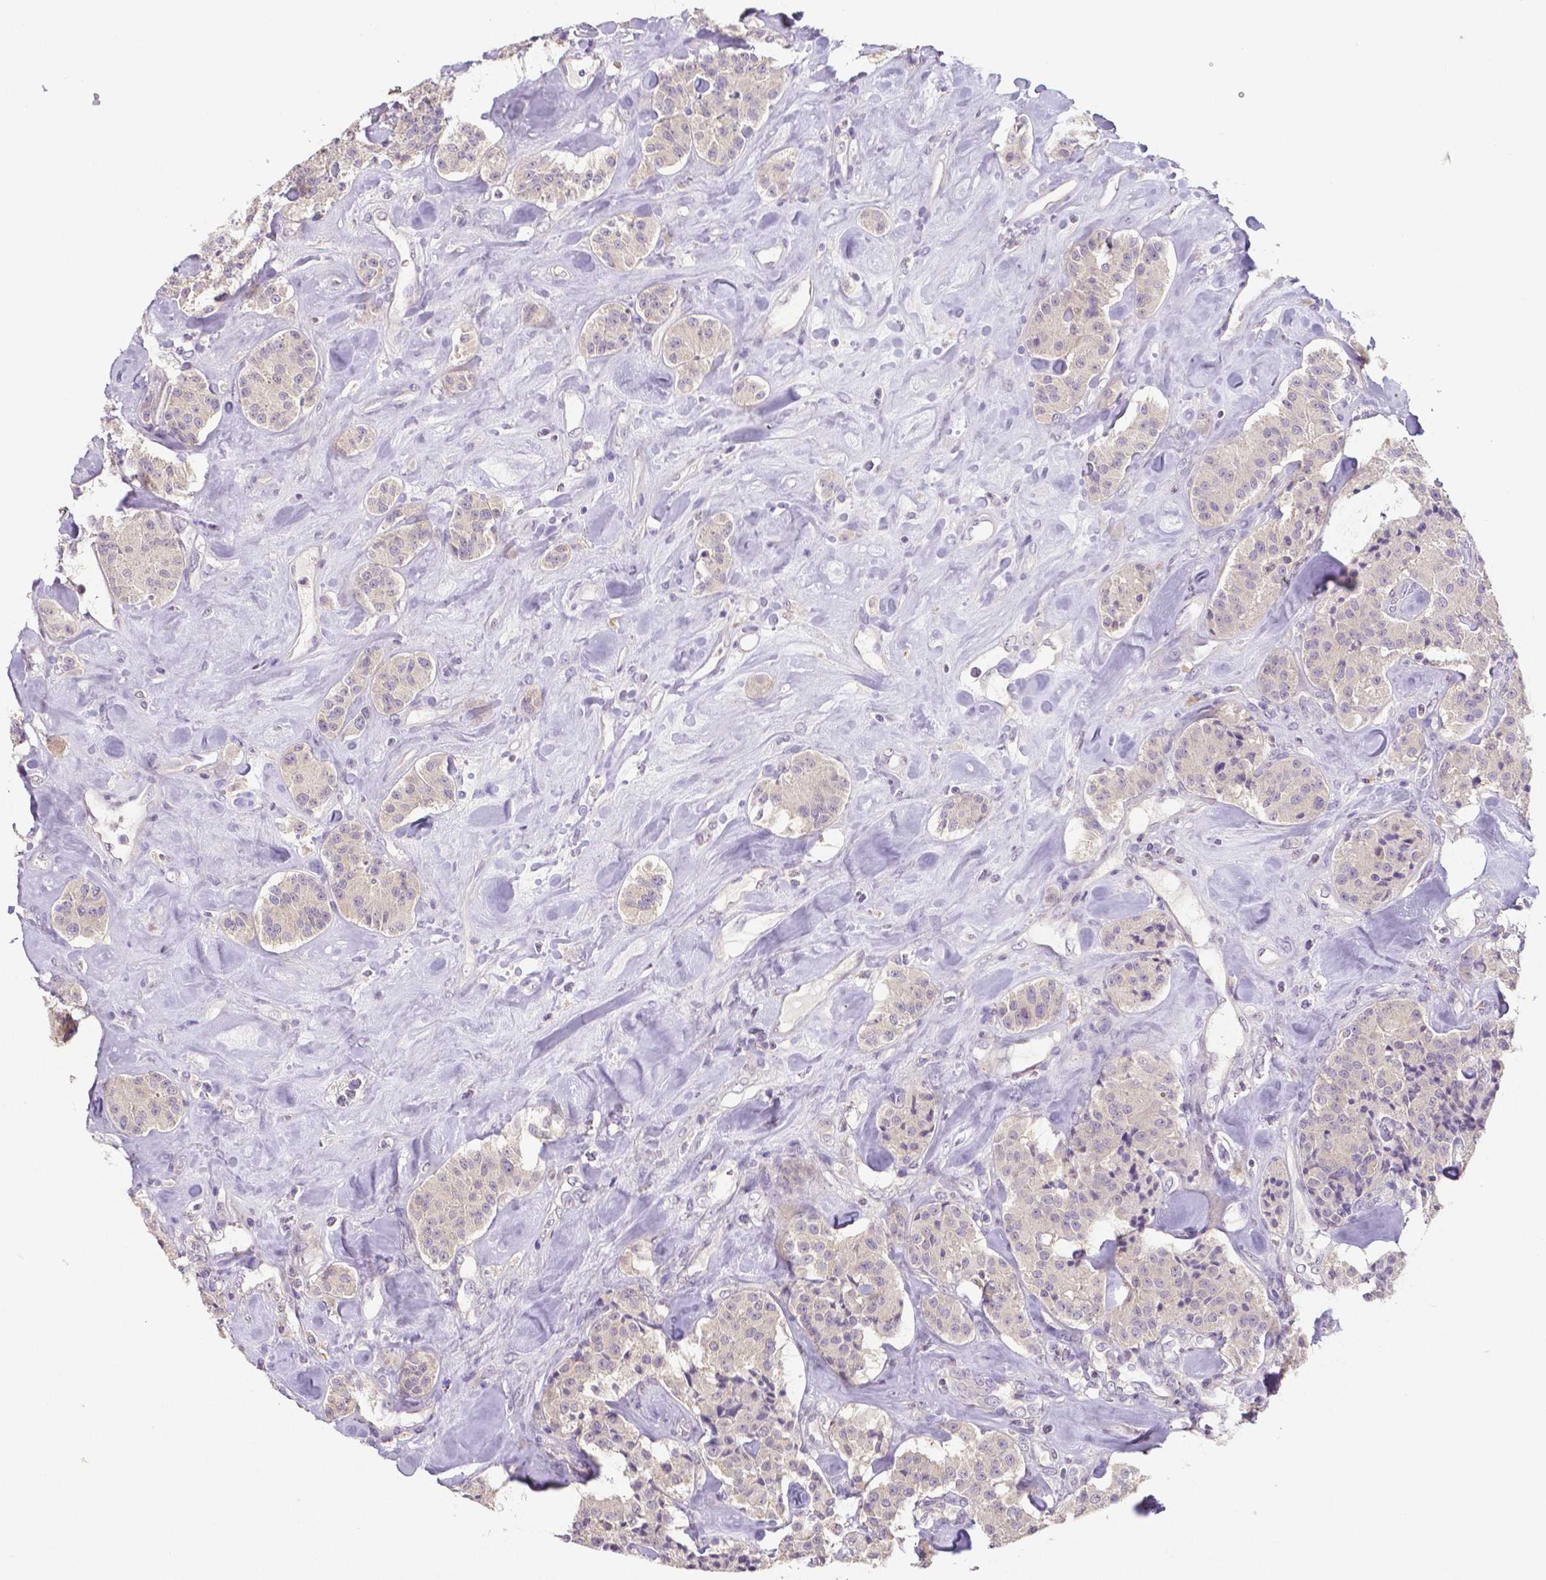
{"staining": {"intensity": "negative", "quantity": "none", "location": "none"}, "tissue": "carcinoid", "cell_type": "Tumor cells", "image_type": "cancer", "snomed": [{"axis": "morphology", "description": "Carcinoid, malignant, NOS"}, {"axis": "topography", "description": "Pancreas"}], "caption": "The image displays no staining of tumor cells in malignant carcinoid. (IHC, brightfield microscopy, high magnification).", "gene": "CRMP1", "patient": {"sex": "male", "age": 41}}